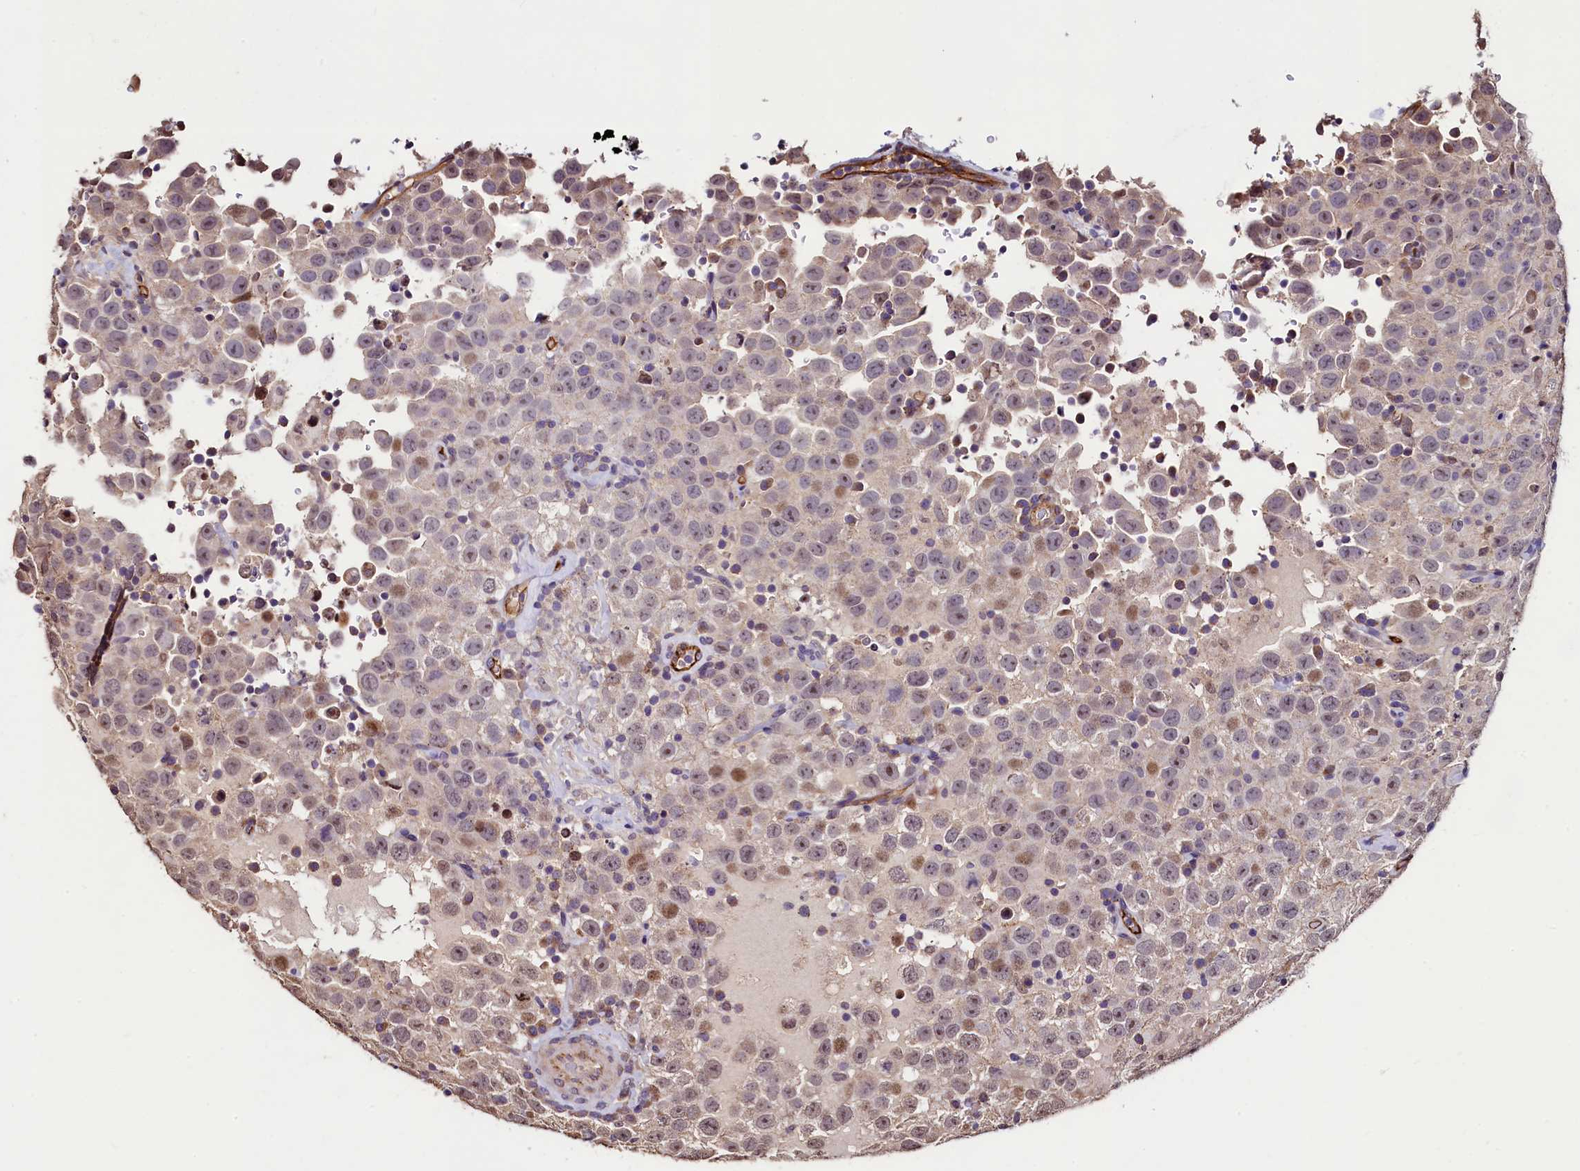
{"staining": {"intensity": "weak", "quantity": "<25%", "location": "nuclear"}, "tissue": "testis cancer", "cell_type": "Tumor cells", "image_type": "cancer", "snomed": [{"axis": "morphology", "description": "Seminoma, NOS"}, {"axis": "topography", "description": "Testis"}], "caption": "DAB immunohistochemical staining of human testis seminoma reveals no significant positivity in tumor cells.", "gene": "PALM", "patient": {"sex": "male", "age": 41}}